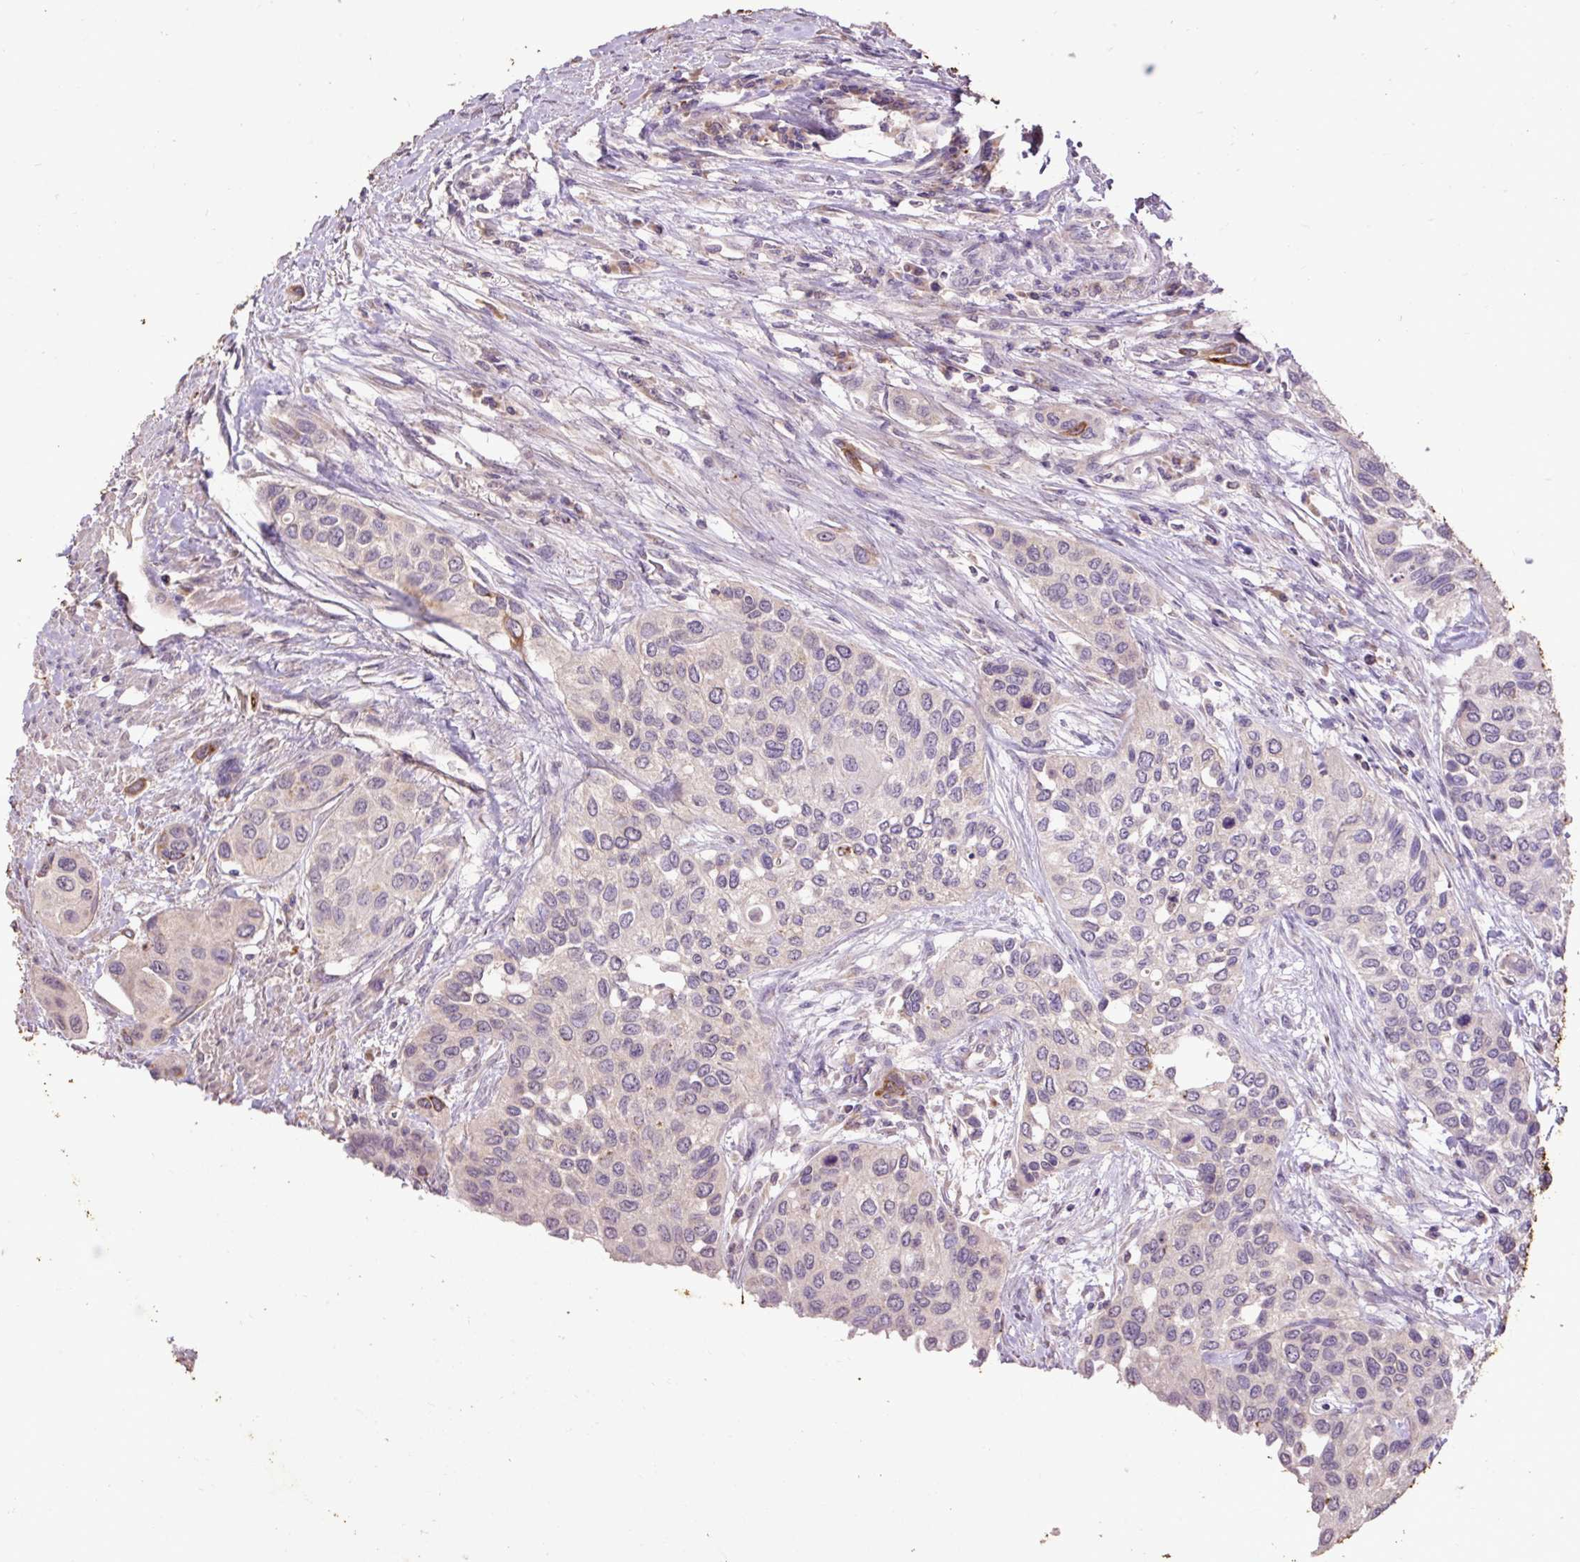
{"staining": {"intensity": "negative", "quantity": "none", "location": "none"}, "tissue": "urothelial cancer", "cell_type": "Tumor cells", "image_type": "cancer", "snomed": [{"axis": "morphology", "description": "Normal tissue, NOS"}, {"axis": "morphology", "description": "Urothelial carcinoma, High grade"}, {"axis": "topography", "description": "Vascular tissue"}, {"axis": "topography", "description": "Urinary bladder"}], "caption": "Immunohistochemical staining of human urothelial carcinoma (high-grade) displays no significant positivity in tumor cells.", "gene": "LRTM2", "patient": {"sex": "female", "age": 56}}